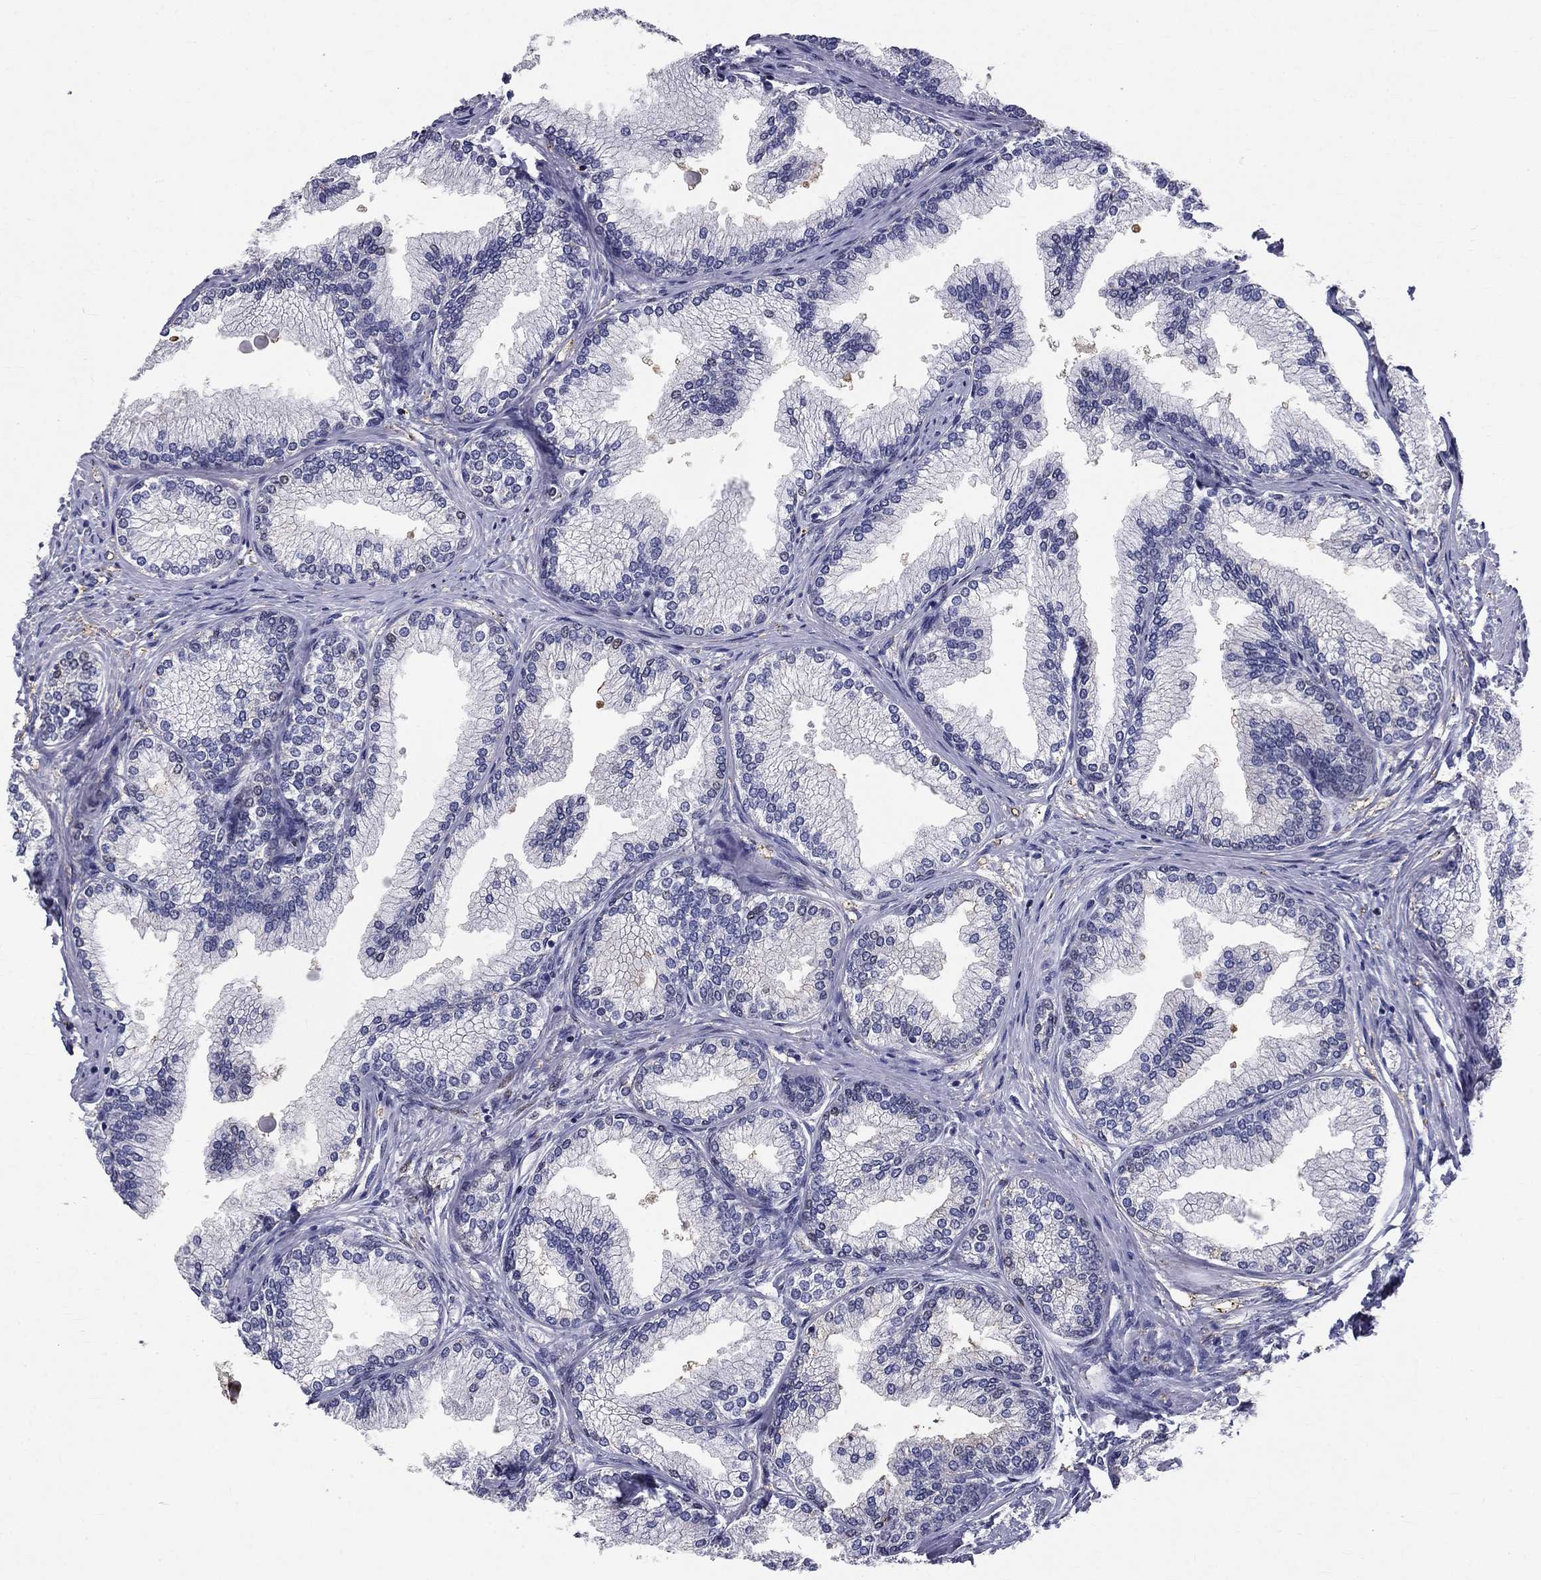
{"staining": {"intensity": "negative", "quantity": "none", "location": "none"}, "tissue": "prostate", "cell_type": "Glandular cells", "image_type": "normal", "snomed": [{"axis": "morphology", "description": "Normal tissue, NOS"}, {"axis": "topography", "description": "Prostate"}], "caption": "A micrograph of prostate stained for a protein demonstrates no brown staining in glandular cells. (DAB immunohistochemistry visualized using brightfield microscopy, high magnification).", "gene": "IGSF8", "patient": {"sex": "male", "age": 72}}